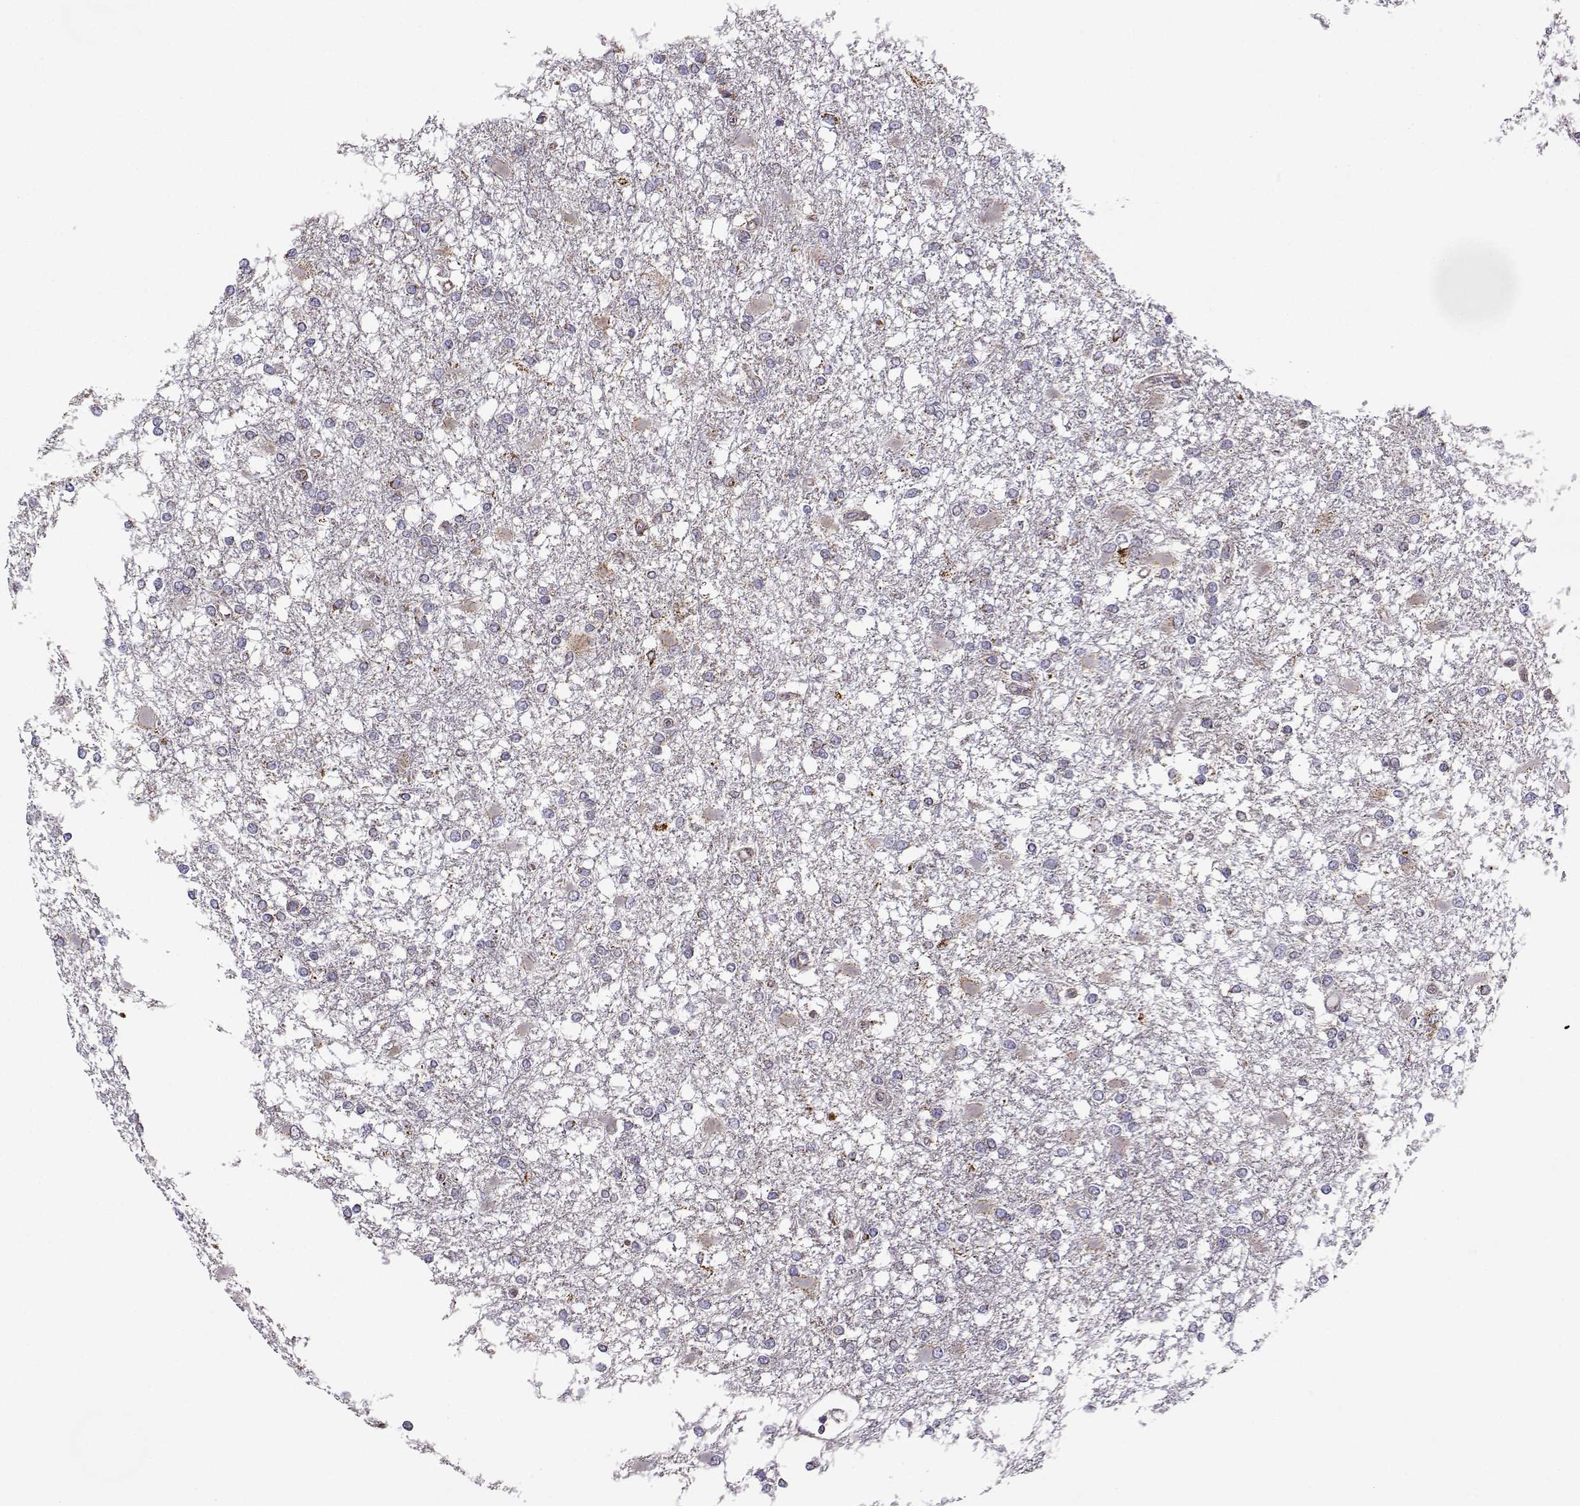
{"staining": {"intensity": "negative", "quantity": "none", "location": "none"}, "tissue": "glioma", "cell_type": "Tumor cells", "image_type": "cancer", "snomed": [{"axis": "morphology", "description": "Glioma, malignant, High grade"}, {"axis": "topography", "description": "Cerebral cortex"}], "caption": "The micrograph exhibits no staining of tumor cells in malignant glioma (high-grade).", "gene": "NECAB3", "patient": {"sex": "male", "age": 79}}